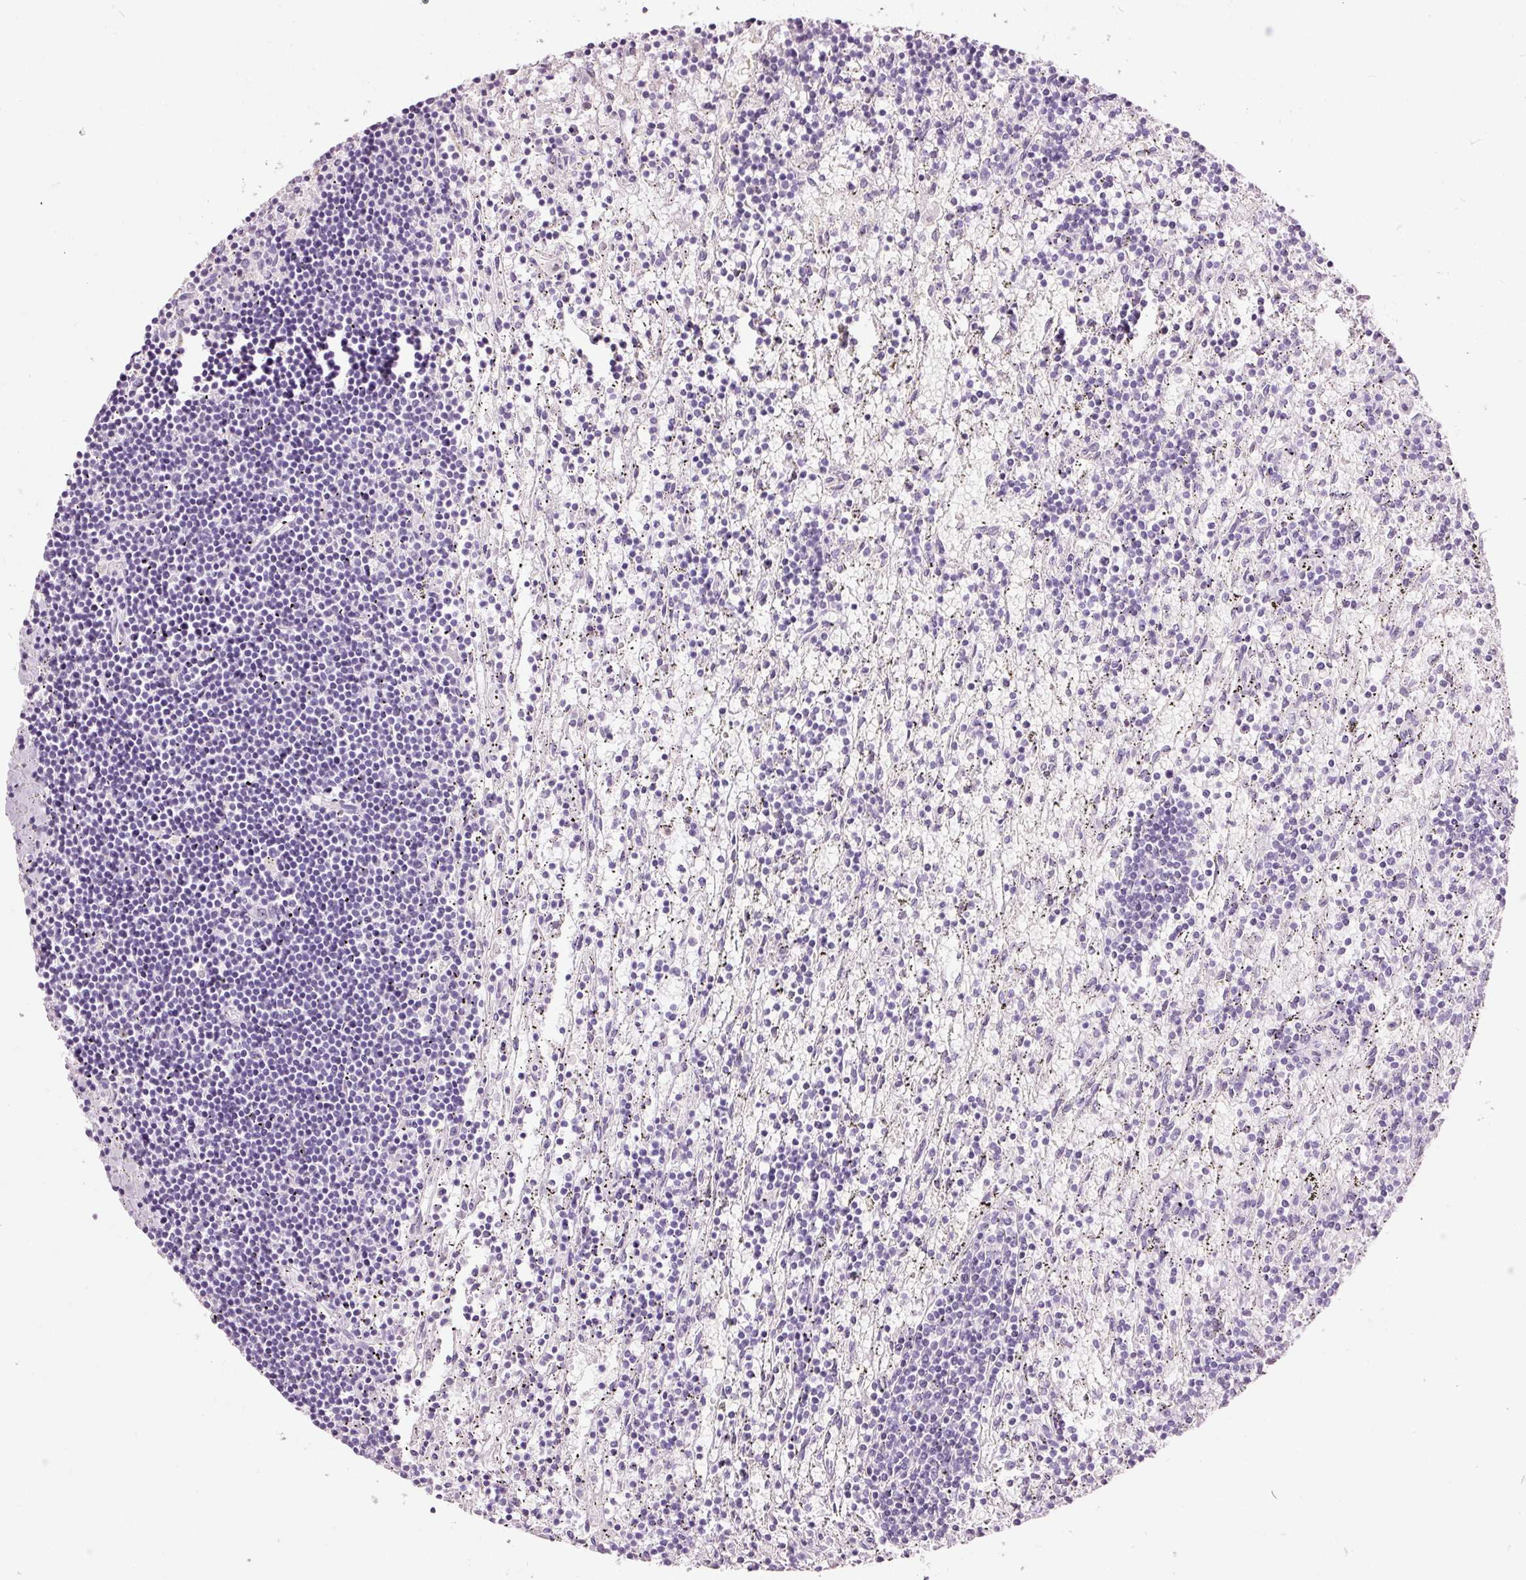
{"staining": {"intensity": "negative", "quantity": "none", "location": "none"}, "tissue": "lymphoma", "cell_type": "Tumor cells", "image_type": "cancer", "snomed": [{"axis": "morphology", "description": "Malignant lymphoma, non-Hodgkin's type, Low grade"}, {"axis": "topography", "description": "Spleen"}], "caption": "This is an IHC micrograph of malignant lymphoma, non-Hodgkin's type (low-grade). There is no staining in tumor cells.", "gene": "MUC5AC", "patient": {"sex": "male", "age": 76}}